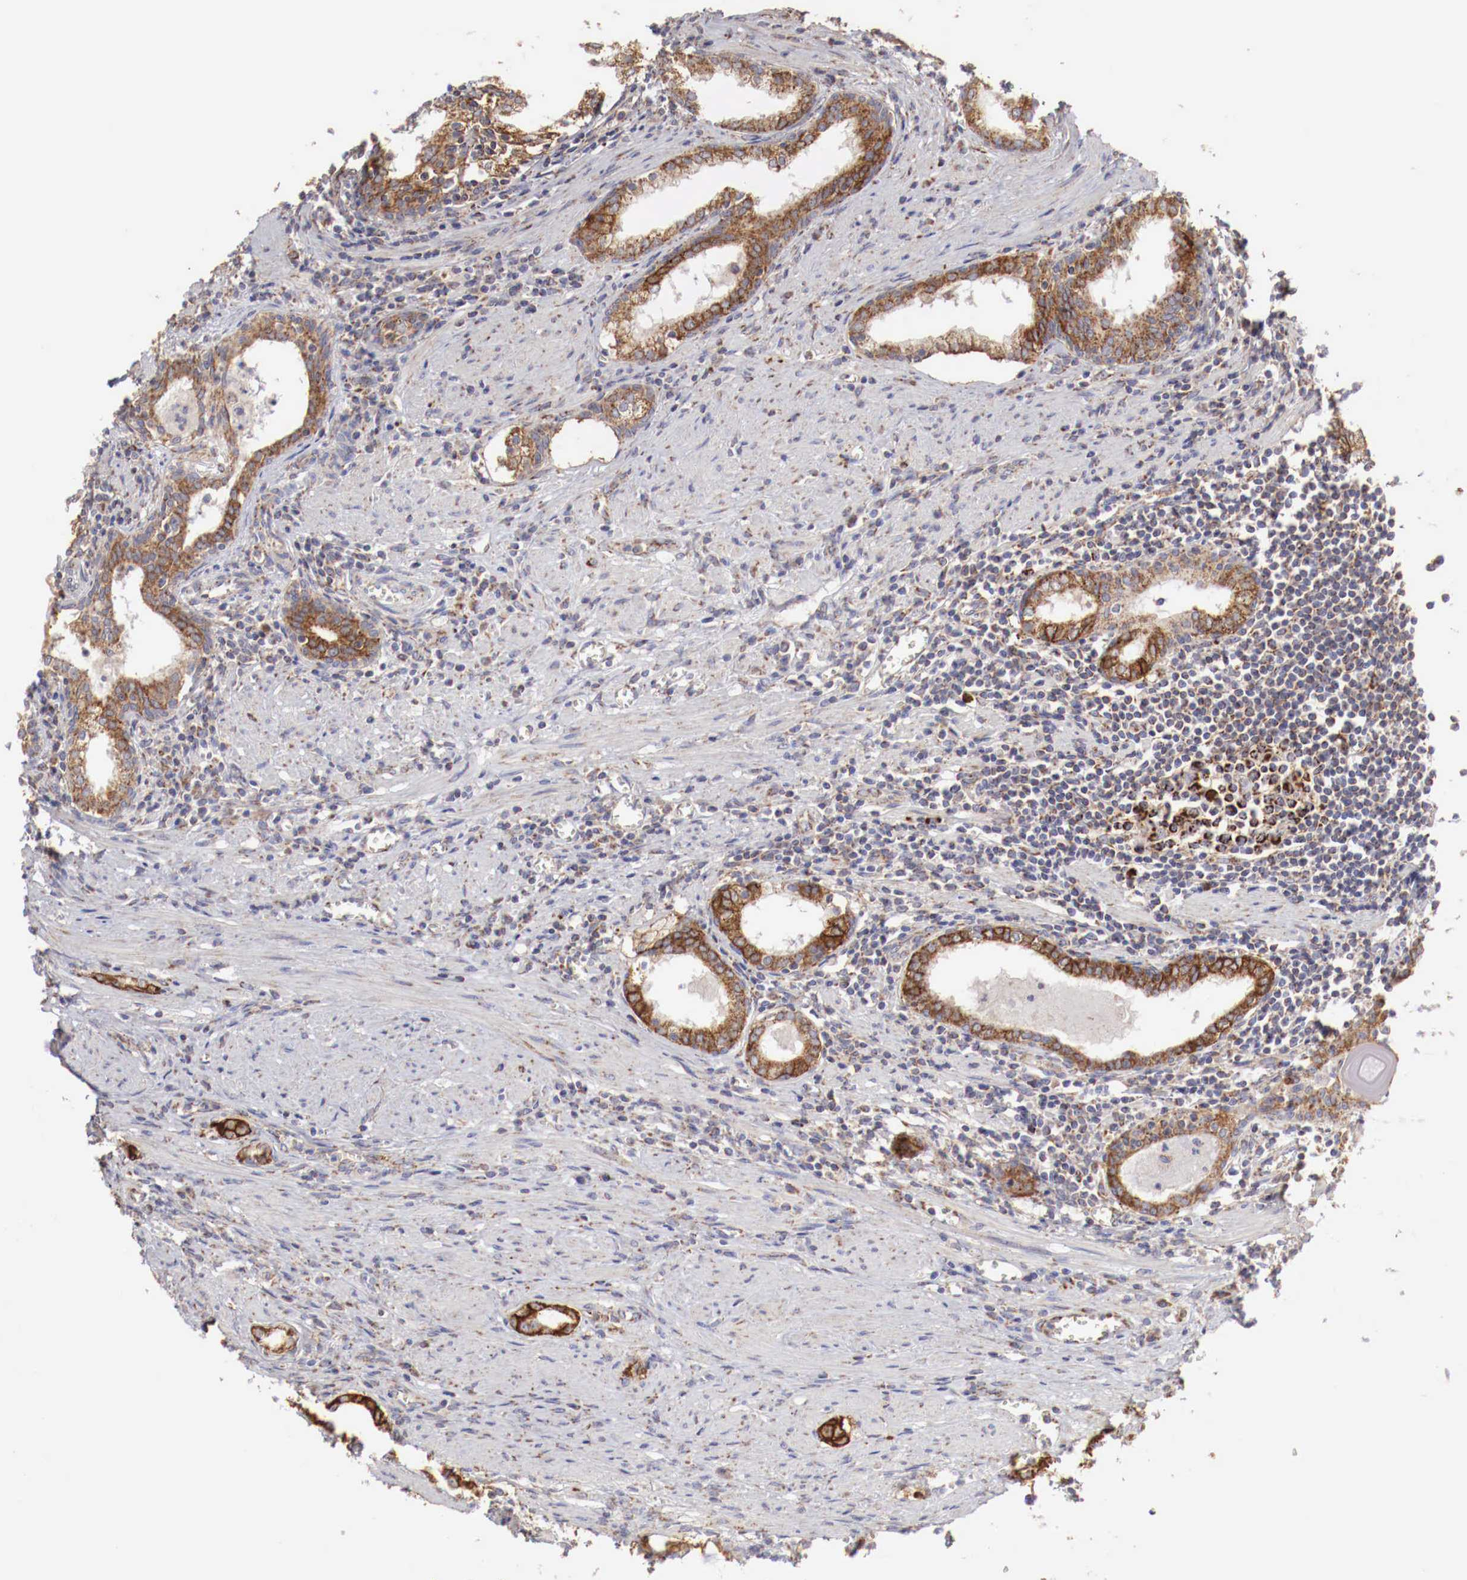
{"staining": {"intensity": "strong", "quantity": ">75%", "location": "cytoplasmic/membranous"}, "tissue": "prostate cancer", "cell_type": "Tumor cells", "image_type": "cancer", "snomed": [{"axis": "morphology", "description": "Adenocarcinoma, Medium grade"}, {"axis": "topography", "description": "Prostate"}], "caption": "This is a micrograph of immunohistochemistry (IHC) staining of prostate adenocarcinoma (medium-grade), which shows strong staining in the cytoplasmic/membranous of tumor cells.", "gene": "XPNPEP3", "patient": {"sex": "male", "age": 73}}